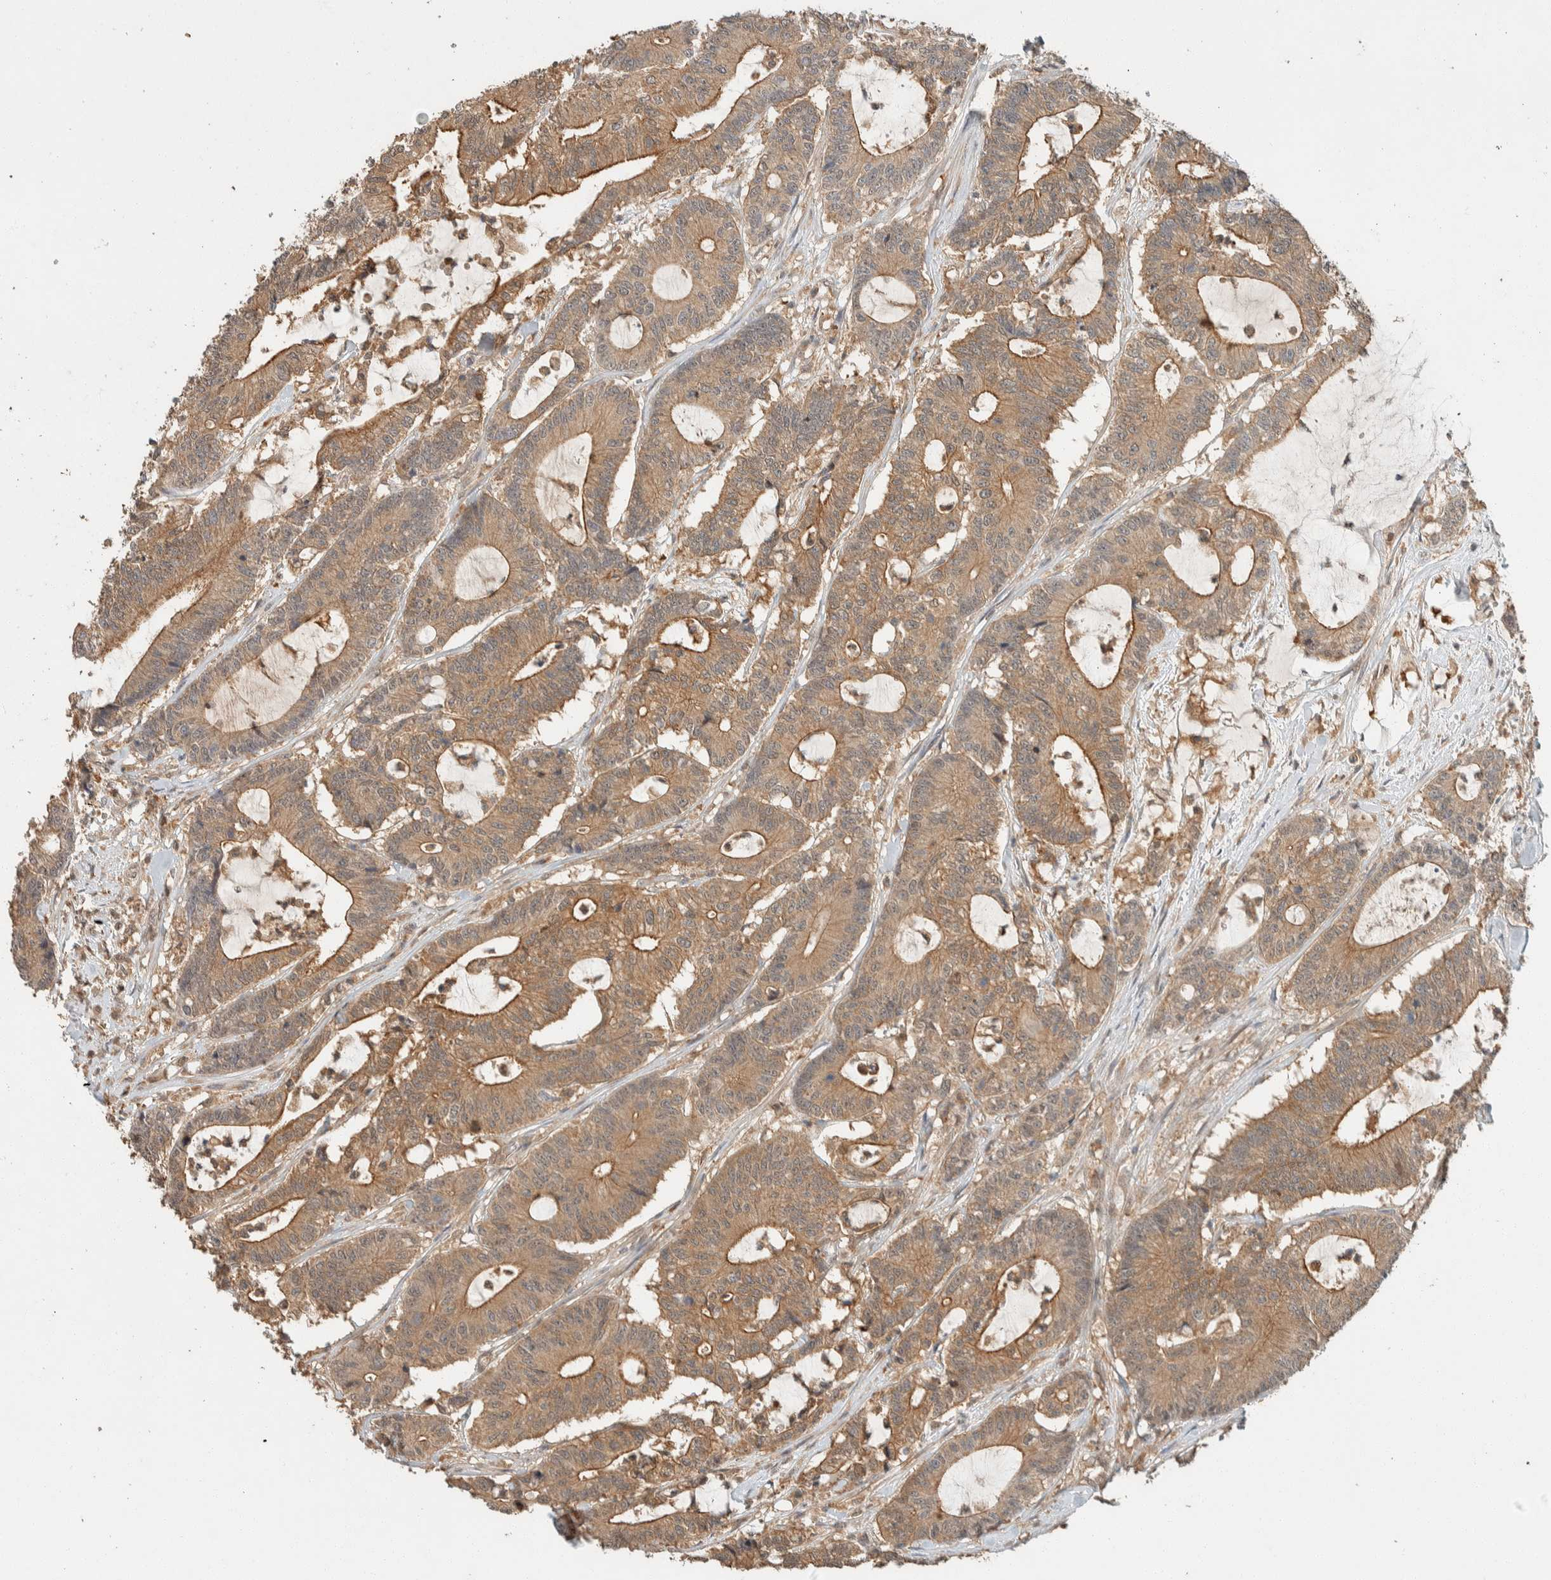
{"staining": {"intensity": "moderate", "quantity": ">75%", "location": "cytoplasmic/membranous"}, "tissue": "colorectal cancer", "cell_type": "Tumor cells", "image_type": "cancer", "snomed": [{"axis": "morphology", "description": "Adenocarcinoma, NOS"}, {"axis": "topography", "description": "Colon"}], "caption": "DAB immunohistochemical staining of human colorectal cancer (adenocarcinoma) demonstrates moderate cytoplasmic/membranous protein expression in about >75% of tumor cells. (IHC, brightfield microscopy, high magnification).", "gene": "ZNF567", "patient": {"sex": "female", "age": 84}}